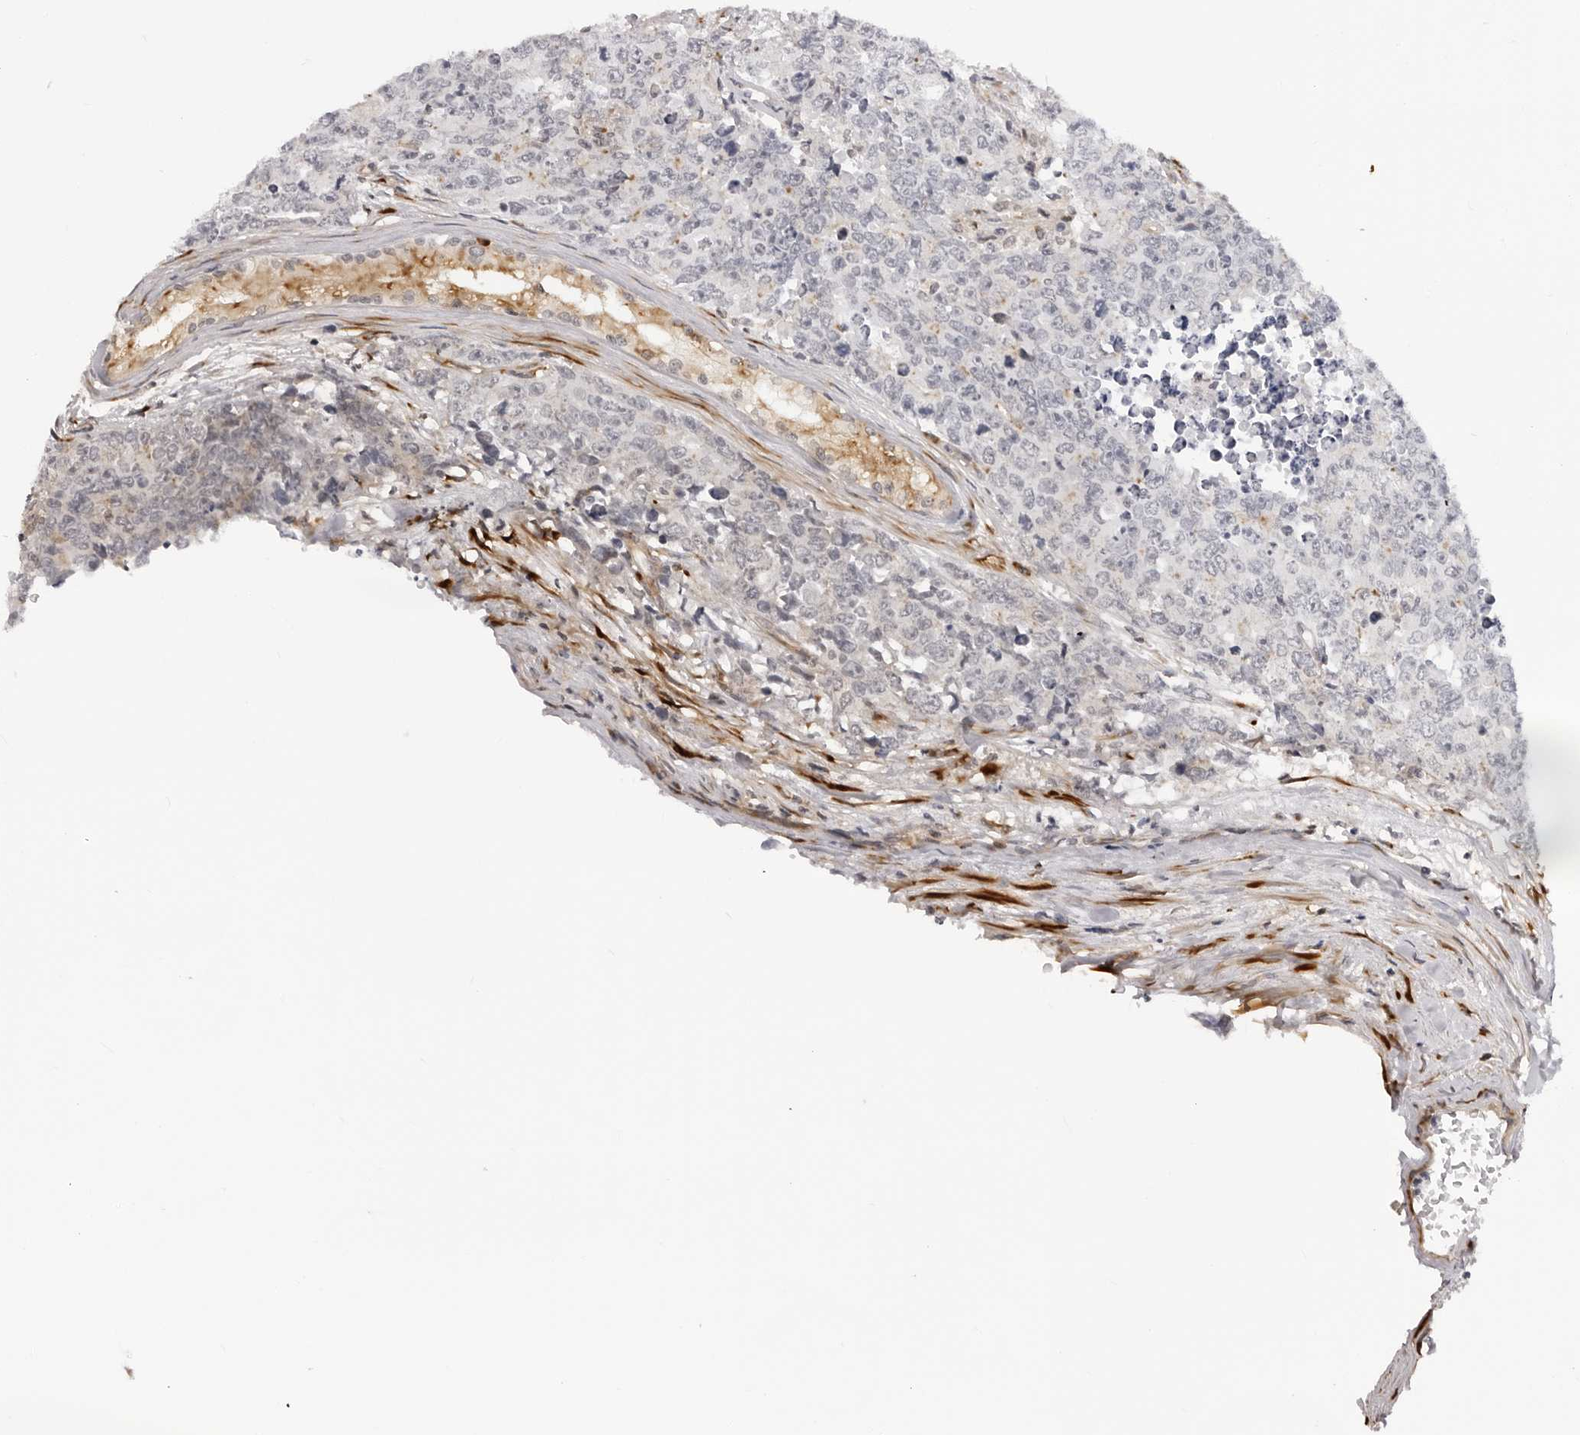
{"staining": {"intensity": "weak", "quantity": "<25%", "location": "cytoplasmic/membranous"}, "tissue": "testis cancer", "cell_type": "Tumor cells", "image_type": "cancer", "snomed": [{"axis": "morphology", "description": "Carcinoma, Embryonal, NOS"}, {"axis": "topography", "description": "Testis"}], "caption": "Histopathology image shows no significant protein positivity in tumor cells of embryonal carcinoma (testis).", "gene": "SRGAP2", "patient": {"sex": "male", "age": 28}}